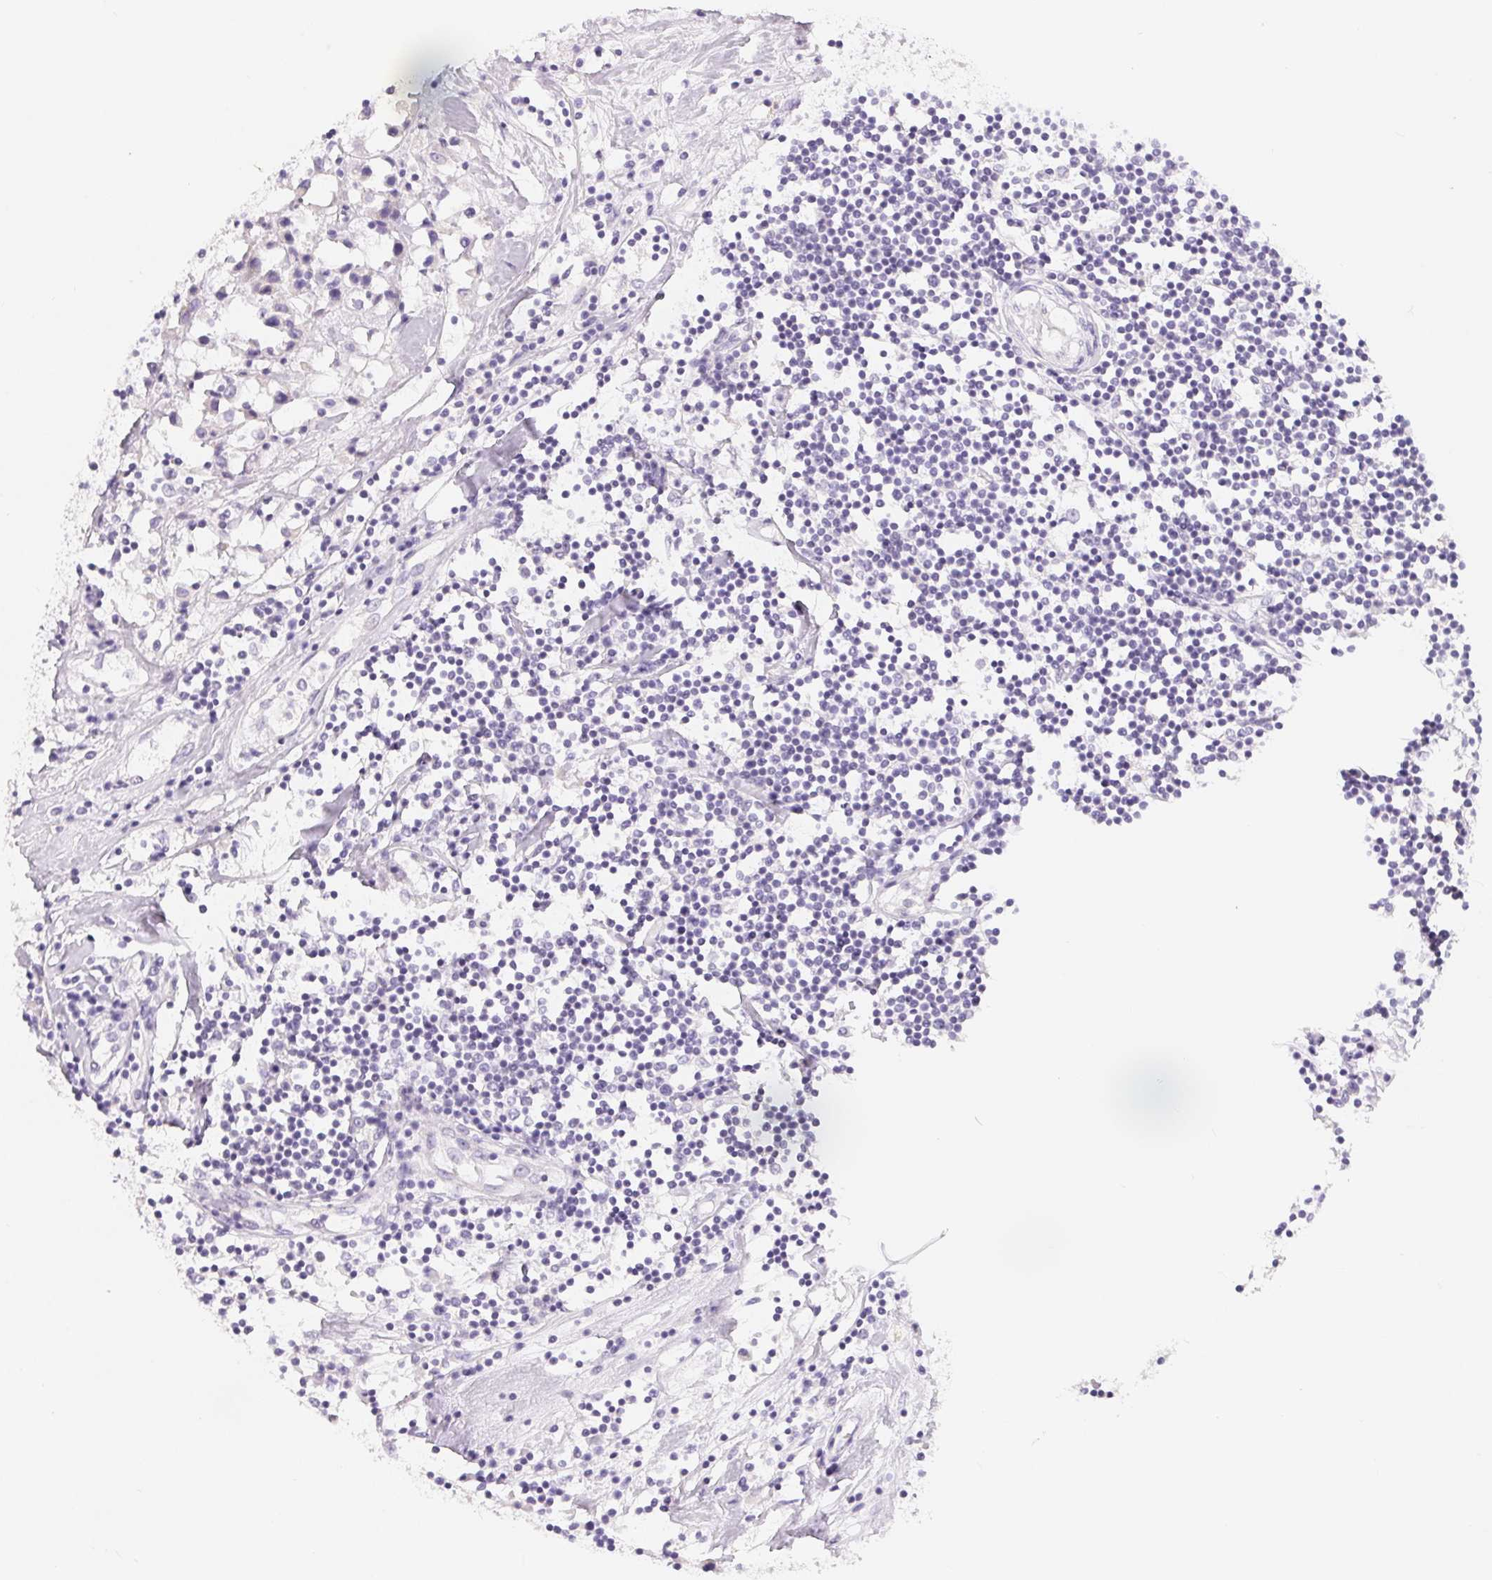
{"staining": {"intensity": "negative", "quantity": "none", "location": "none"}, "tissue": "breast cancer", "cell_type": "Tumor cells", "image_type": "cancer", "snomed": [{"axis": "morphology", "description": "Duct carcinoma"}, {"axis": "topography", "description": "Breast"}], "caption": "Human breast cancer (infiltrating ductal carcinoma) stained for a protein using IHC exhibits no staining in tumor cells.", "gene": "SPACA5B", "patient": {"sex": "female", "age": 61}}